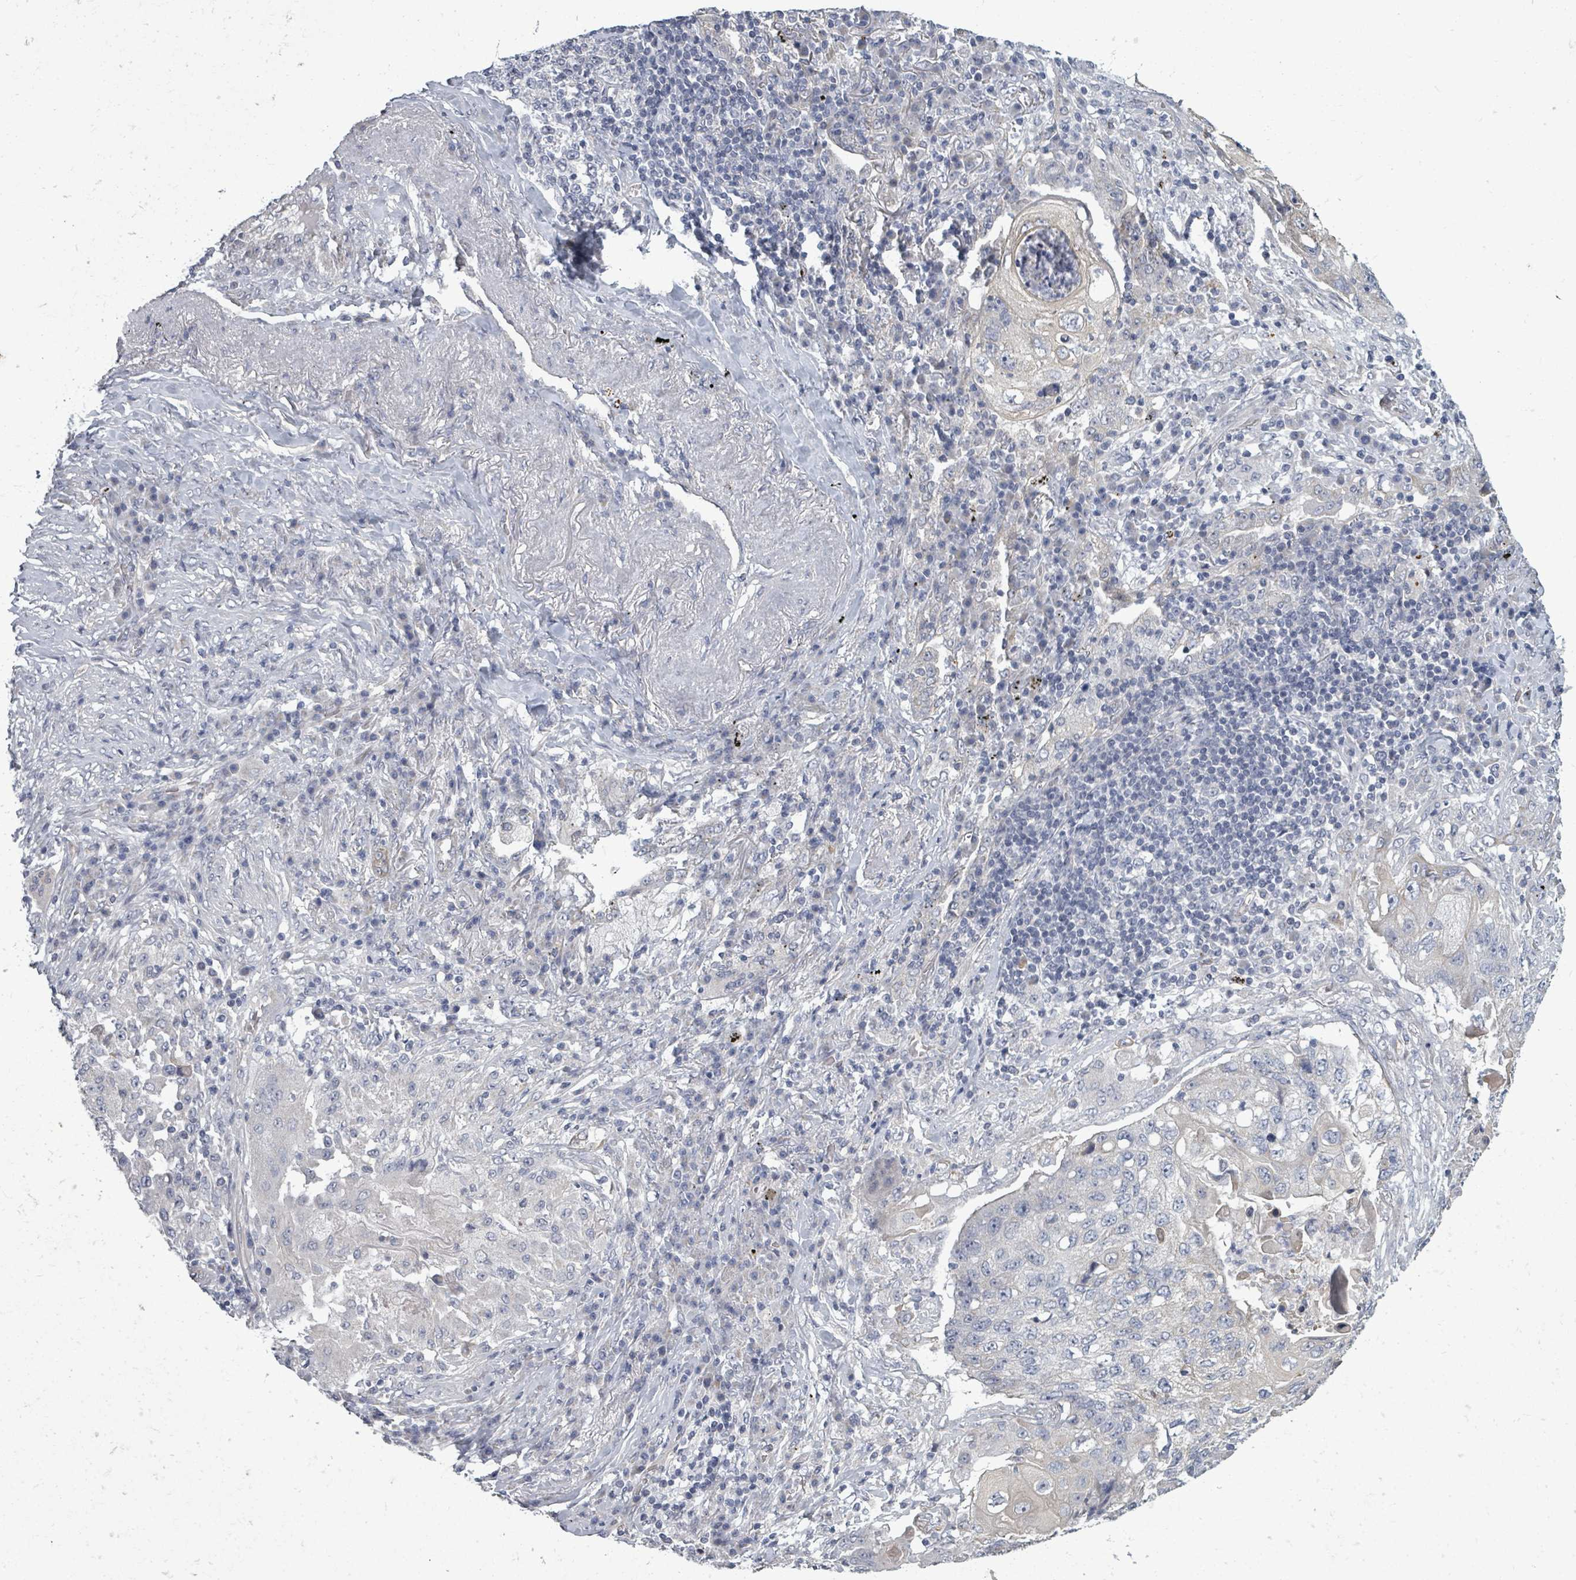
{"staining": {"intensity": "negative", "quantity": "none", "location": "none"}, "tissue": "lung cancer", "cell_type": "Tumor cells", "image_type": "cancer", "snomed": [{"axis": "morphology", "description": "Squamous cell carcinoma, NOS"}, {"axis": "topography", "description": "Lung"}], "caption": "This is an immunohistochemistry micrograph of squamous cell carcinoma (lung). There is no positivity in tumor cells.", "gene": "ASB12", "patient": {"sex": "female", "age": 63}}